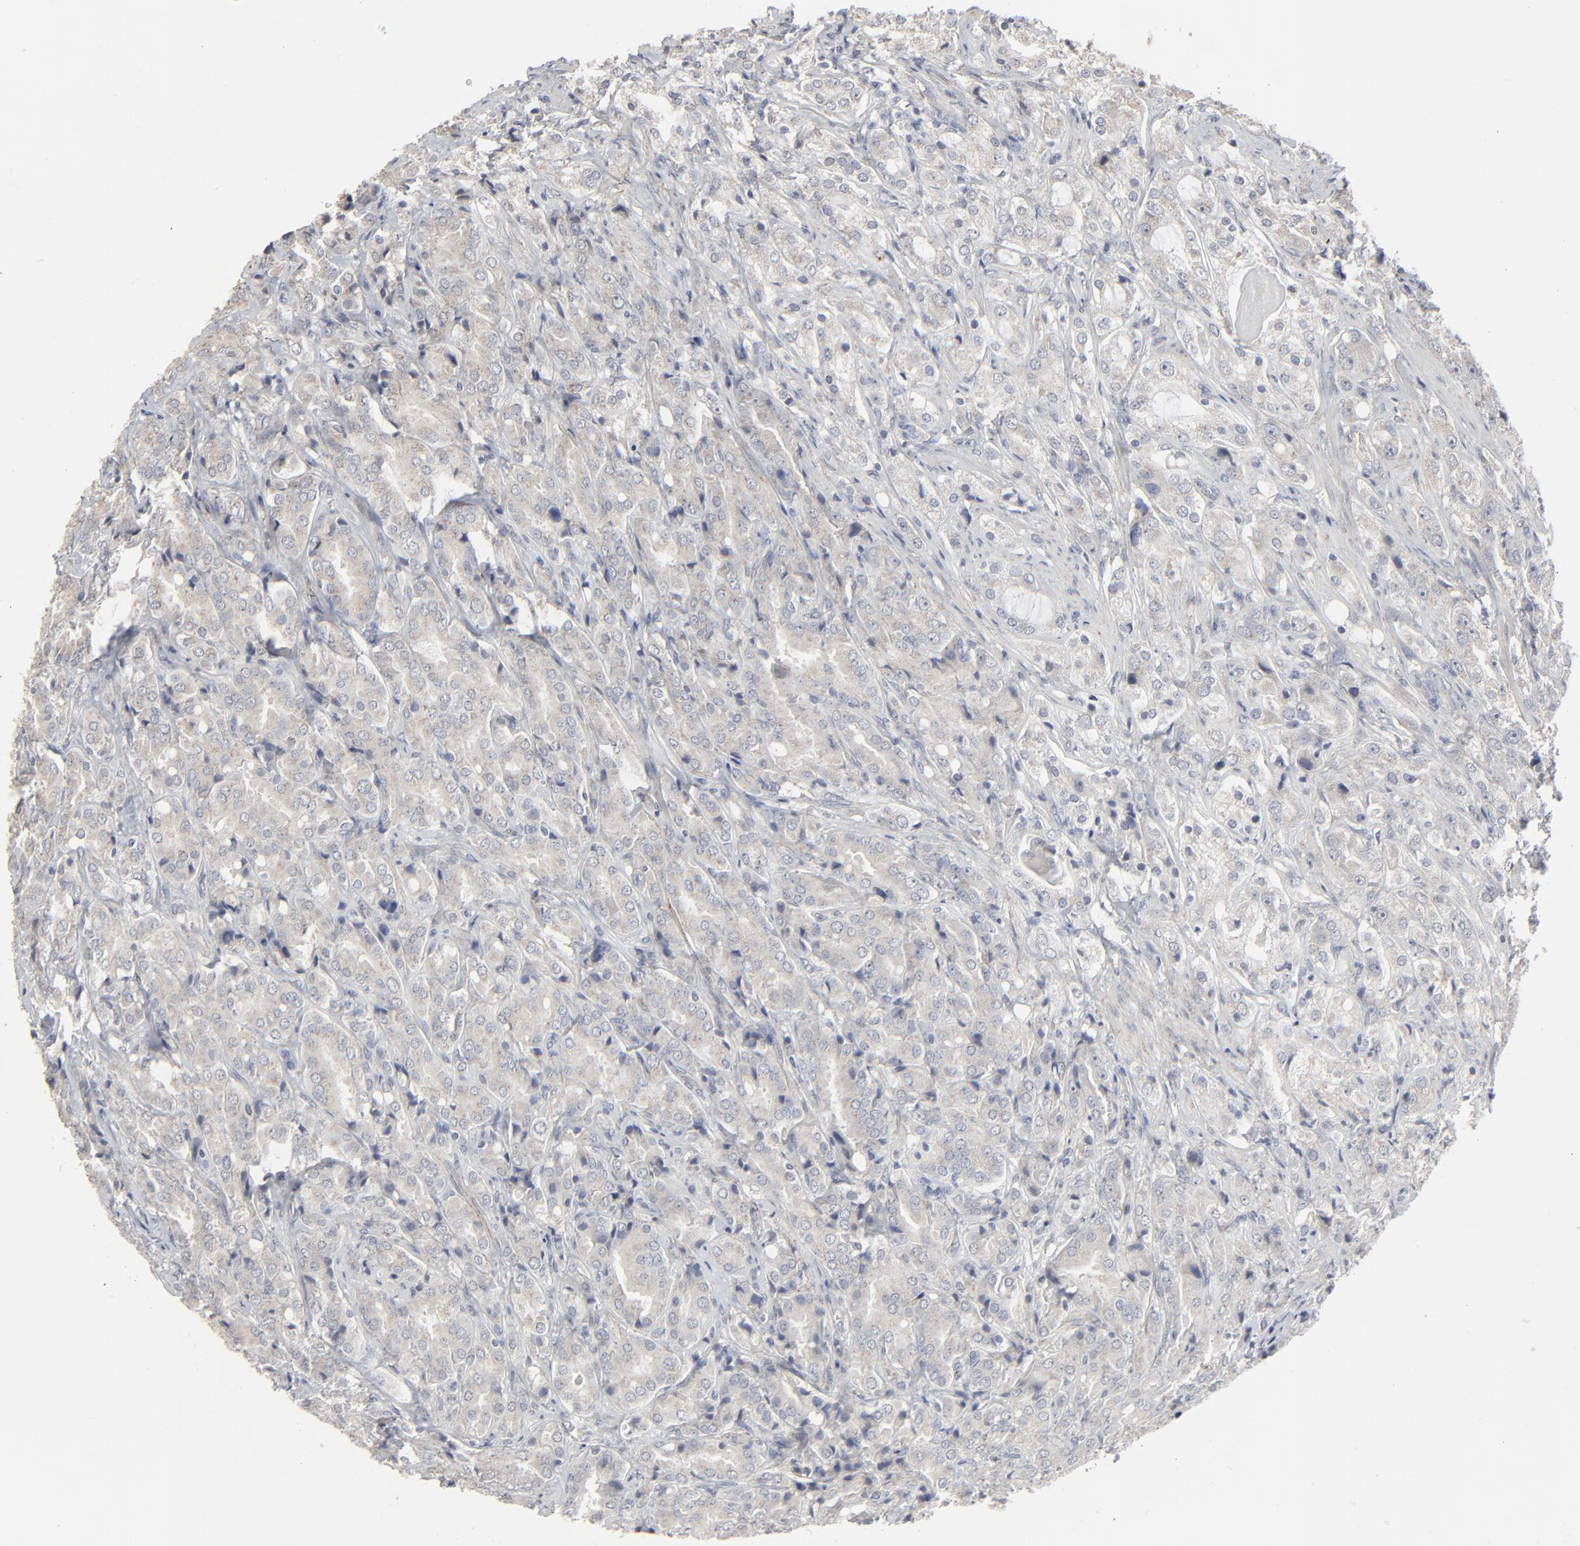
{"staining": {"intensity": "weak", "quantity": ">75%", "location": "cytoplasmic/membranous"}, "tissue": "prostate cancer", "cell_type": "Tumor cells", "image_type": "cancer", "snomed": [{"axis": "morphology", "description": "Adenocarcinoma, High grade"}, {"axis": "topography", "description": "Prostate"}], "caption": "Immunohistochemical staining of prostate cancer (adenocarcinoma (high-grade)) shows weak cytoplasmic/membranous protein positivity in about >75% of tumor cells.", "gene": "JAM3", "patient": {"sex": "male", "age": 68}}